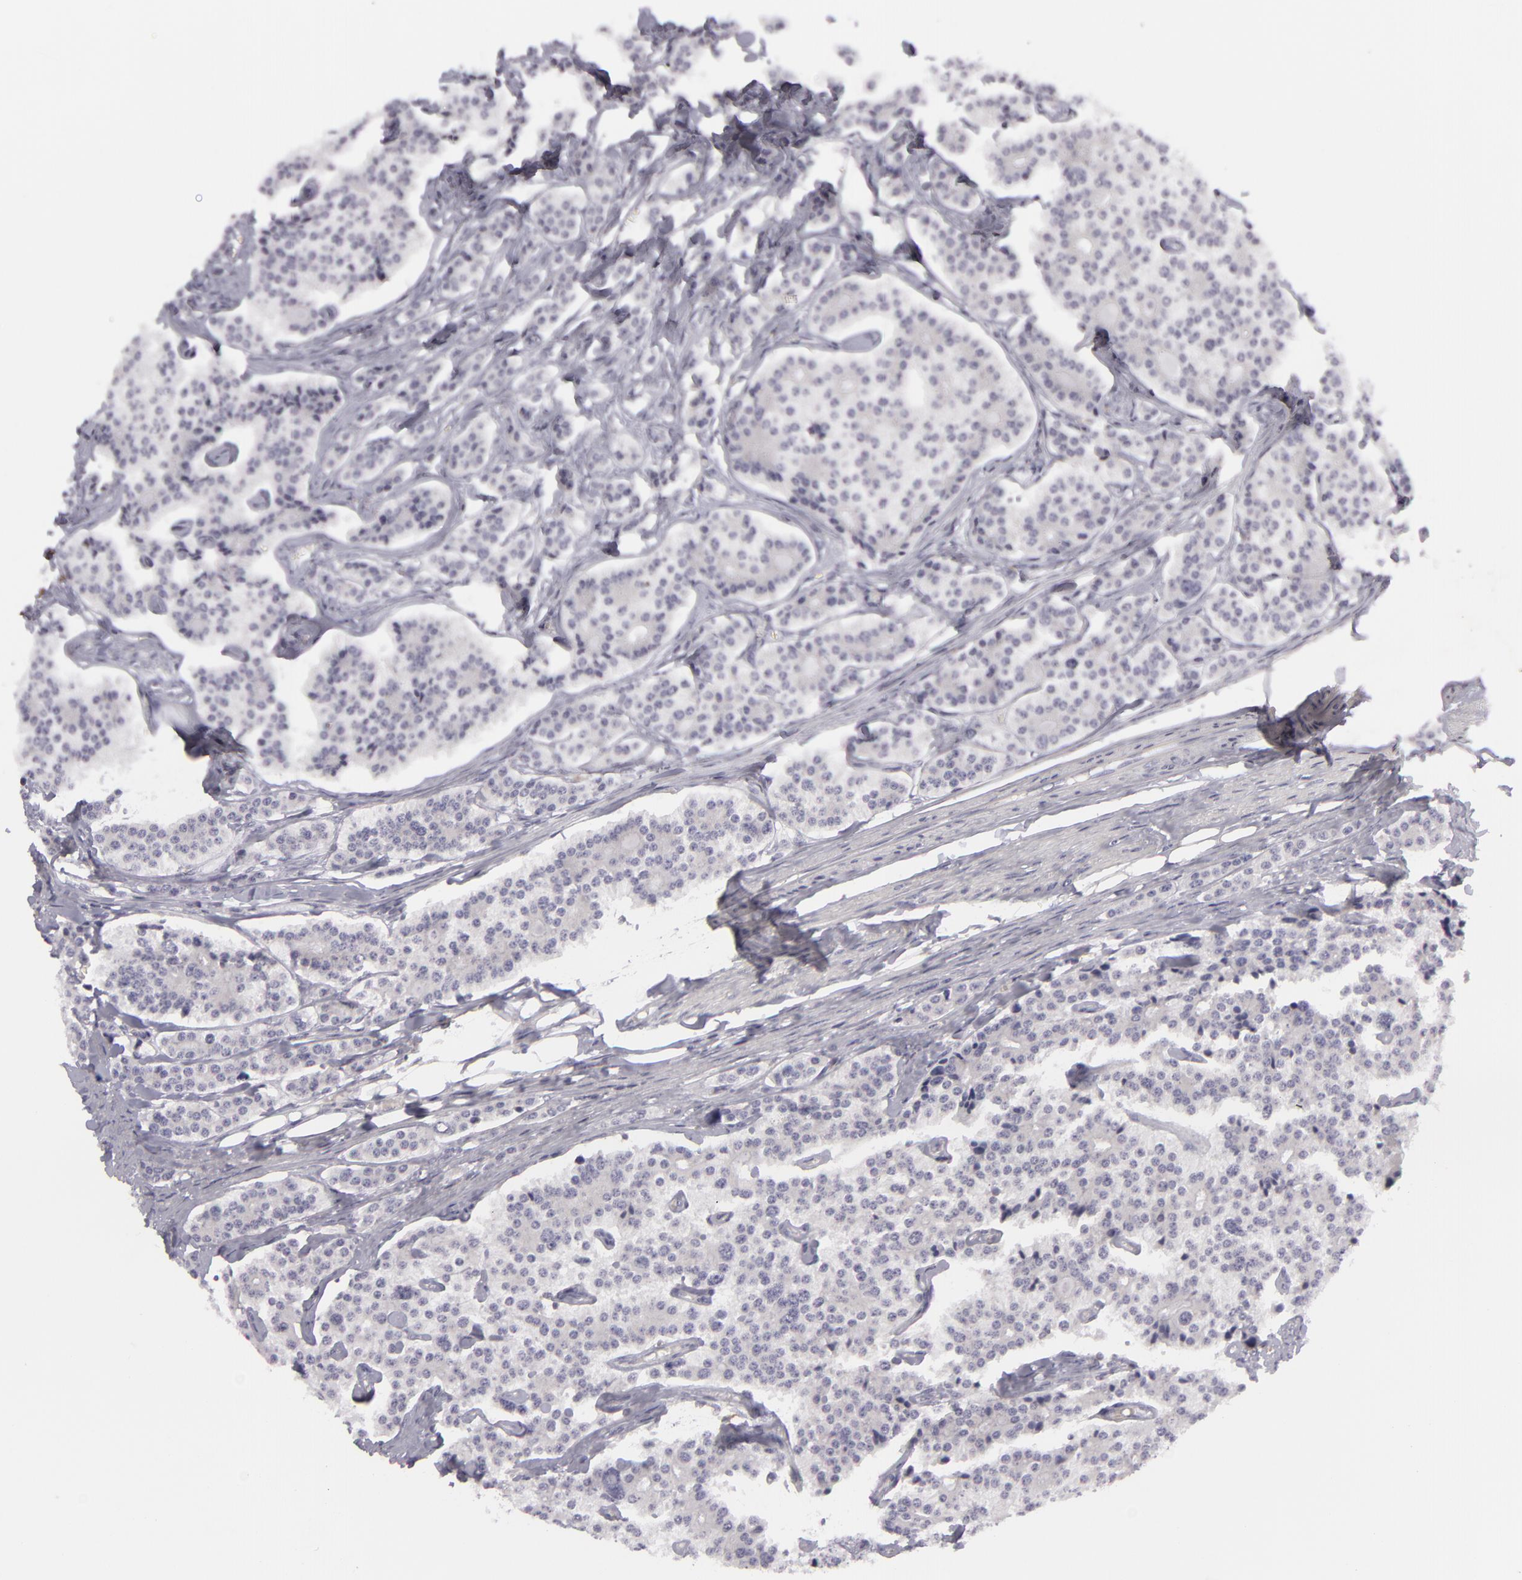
{"staining": {"intensity": "negative", "quantity": "none", "location": "none"}, "tissue": "carcinoid", "cell_type": "Tumor cells", "image_type": "cancer", "snomed": [{"axis": "morphology", "description": "Carcinoid, malignant, NOS"}, {"axis": "topography", "description": "Small intestine"}], "caption": "DAB immunohistochemical staining of malignant carcinoid demonstrates no significant expression in tumor cells.", "gene": "KCNAB2", "patient": {"sex": "male", "age": 63}}